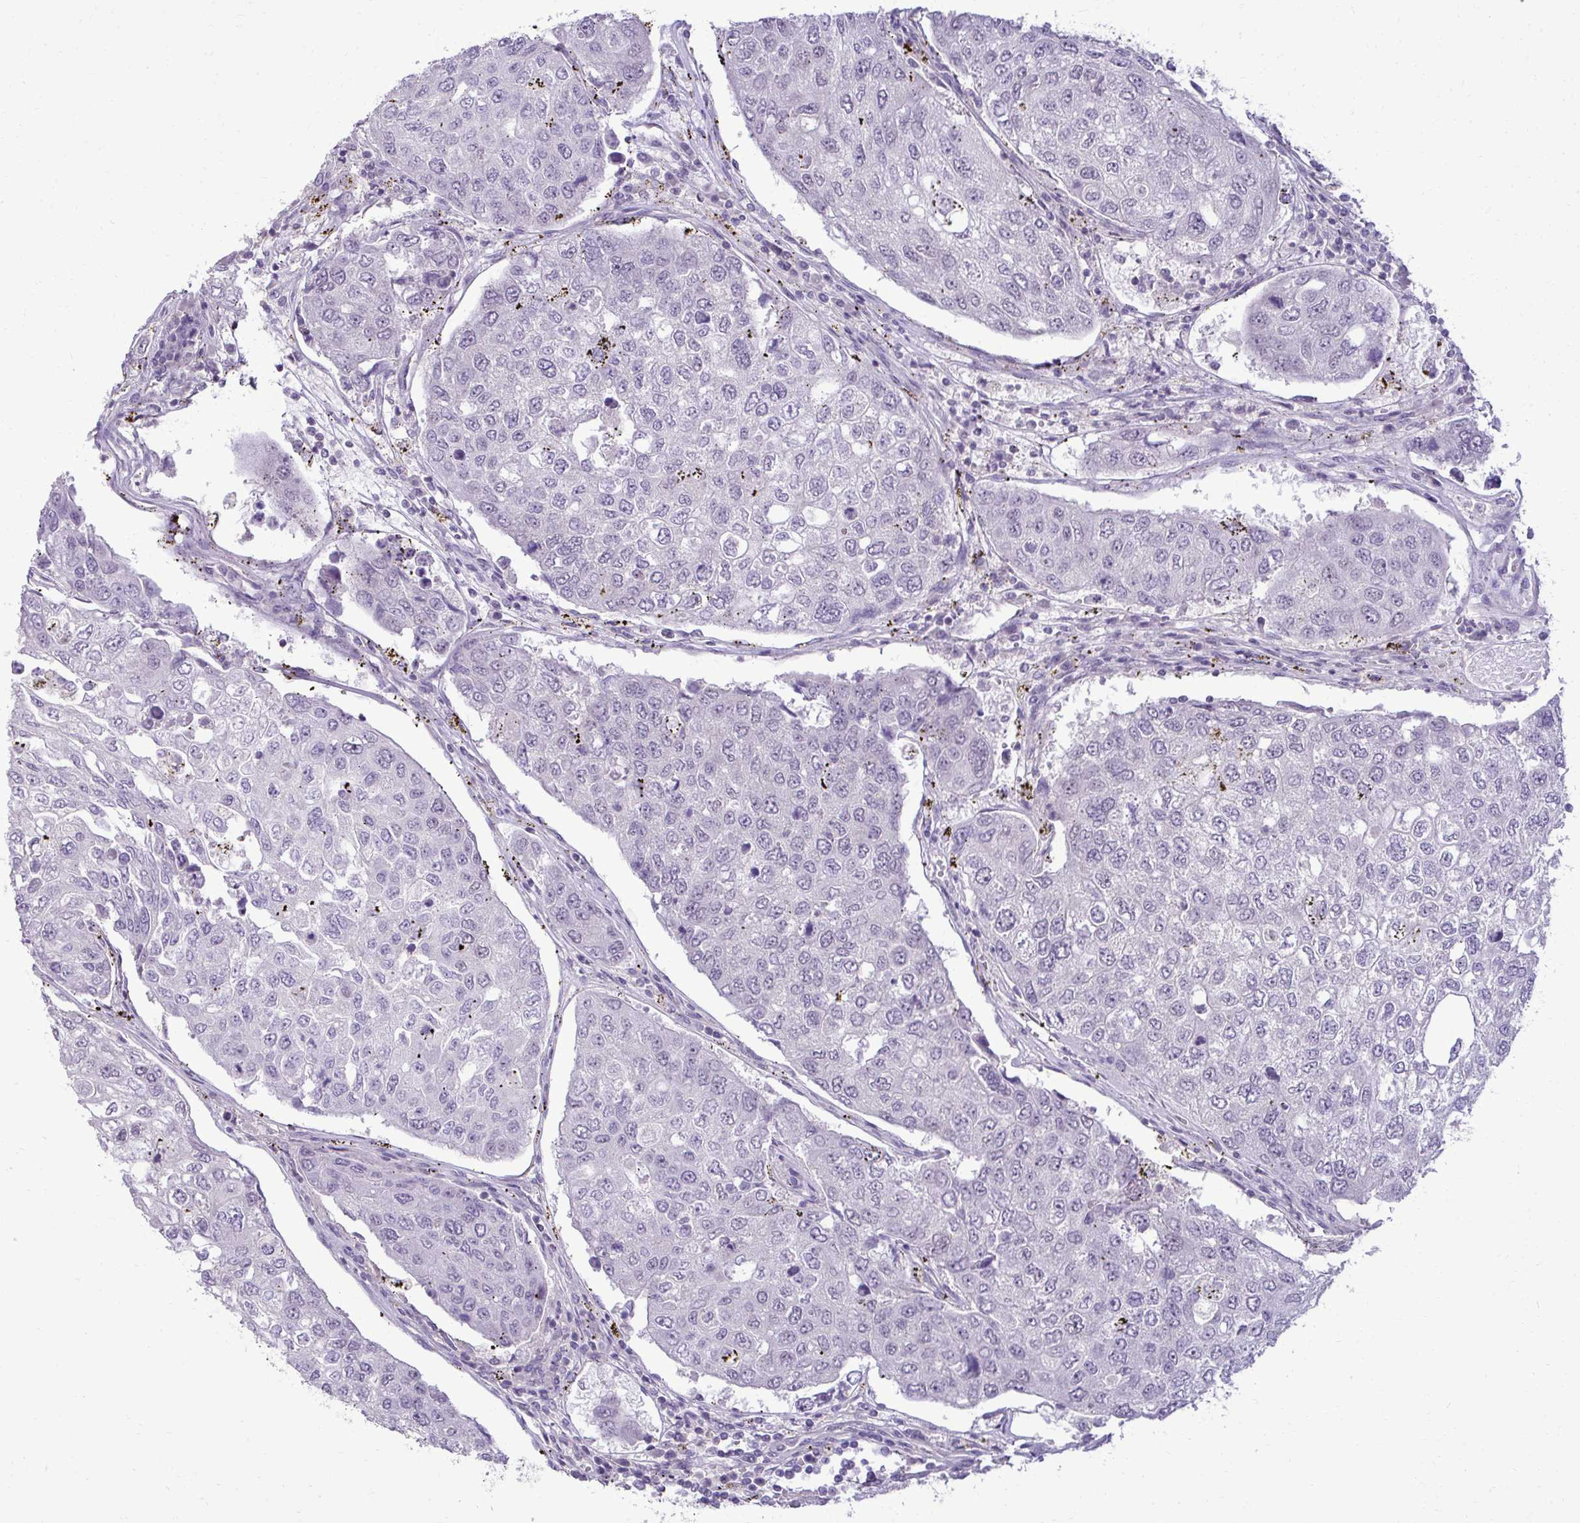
{"staining": {"intensity": "negative", "quantity": "none", "location": "none"}, "tissue": "urothelial cancer", "cell_type": "Tumor cells", "image_type": "cancer", "snomed": [{"axis": "morphology", "description": "Urothelial carcinoma, High grade"}, {"axis": "topography", "description": "Lymph node"}, {"axis": "topography", "description": "Urinary bladder"}], "caption": "Tumor cells are negative for brown protein staining in urothelial cancer.", "gene": "SLC30A3", "patient": {"sex": "male", "age": 51}}